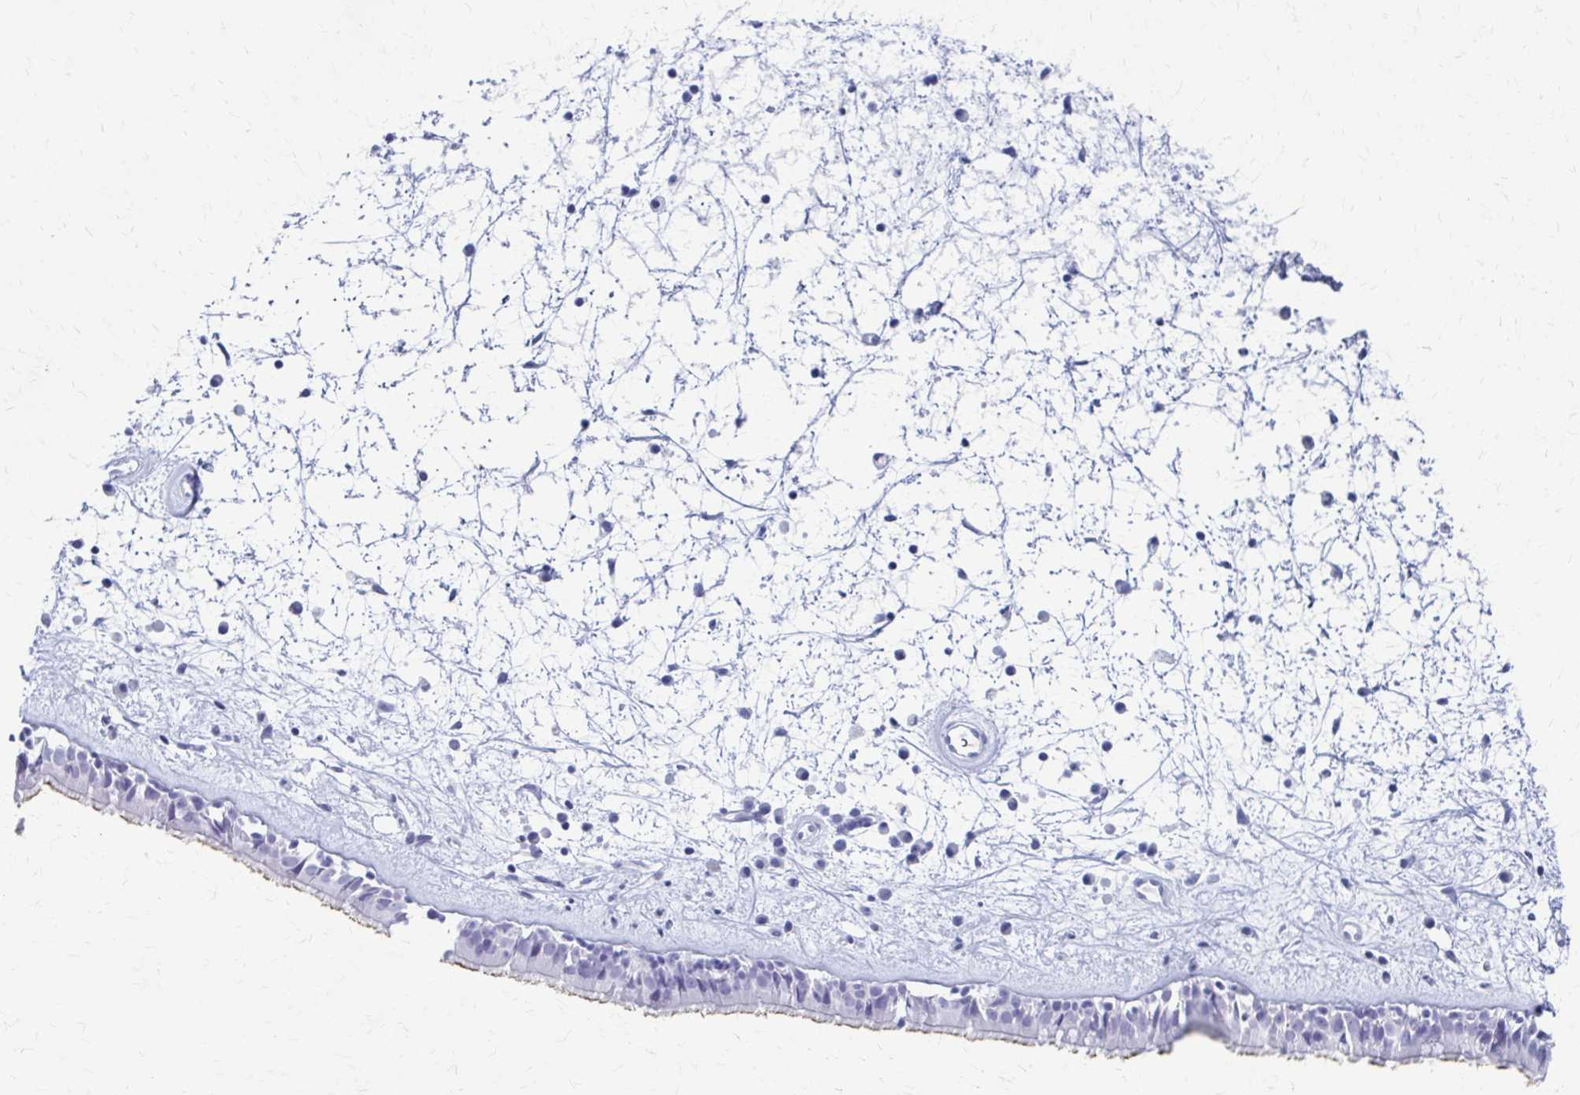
{"staining": {"intensity": "weak", "quantity": "<25%", "location": "cytoplasmic/membranous"}, "tissue": "nasopharynx", "cell_type": "Respiratory epithelial cells", "image_type": "normal", "snomed": [{"axis": "morphology", "description": "Normal tissue, NOS"}, {"axis": "topography", "description": "Nasopharynx"}], "caption": "Micrograph shows no significant protein expression in respiratory epithelial cells of normal nasopharynx.", "gene": "CELF5", "patient": {"sex": "male", "age": 24}}